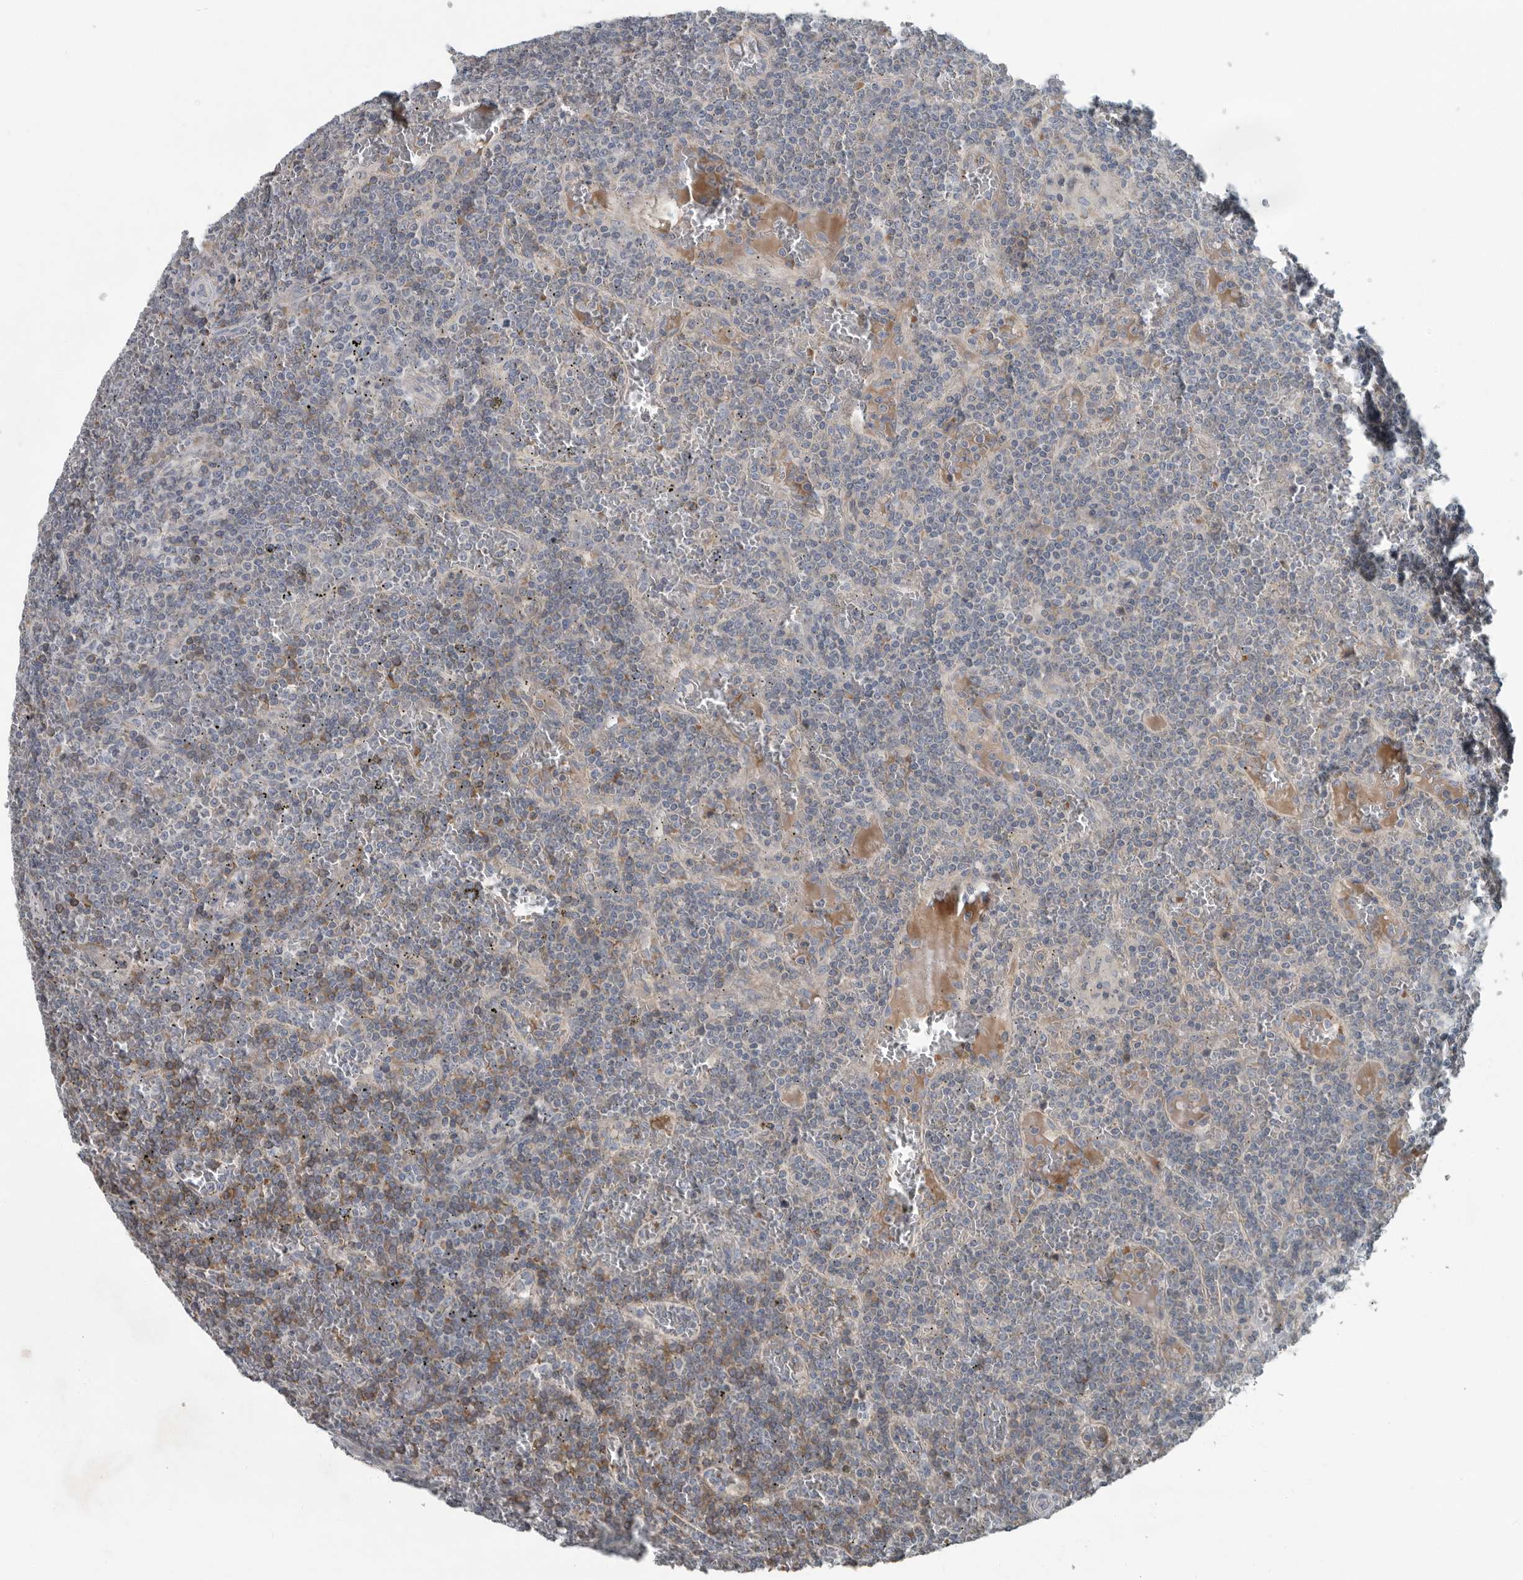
{"staining": {"intensity": "negative", "quantity": "none", "location": "none"}, "tissue": "lymphoma", "cell_type": "Tumor cells", "image_type": "cancer", "snomed": [{"axis": "morphology", "description": "Malignant lymphoma, non-Hodgkin's type, Low grade"}, {"axis": "topography", "description": "Spleen"}], "caption": "An image of low-grade malignant lymphoma, non-Hodgkin's type stained for a protein shows no brown staining in tumor cells.", "gene": "MPP3", "patient": {"sex": "female", "age": 19}}